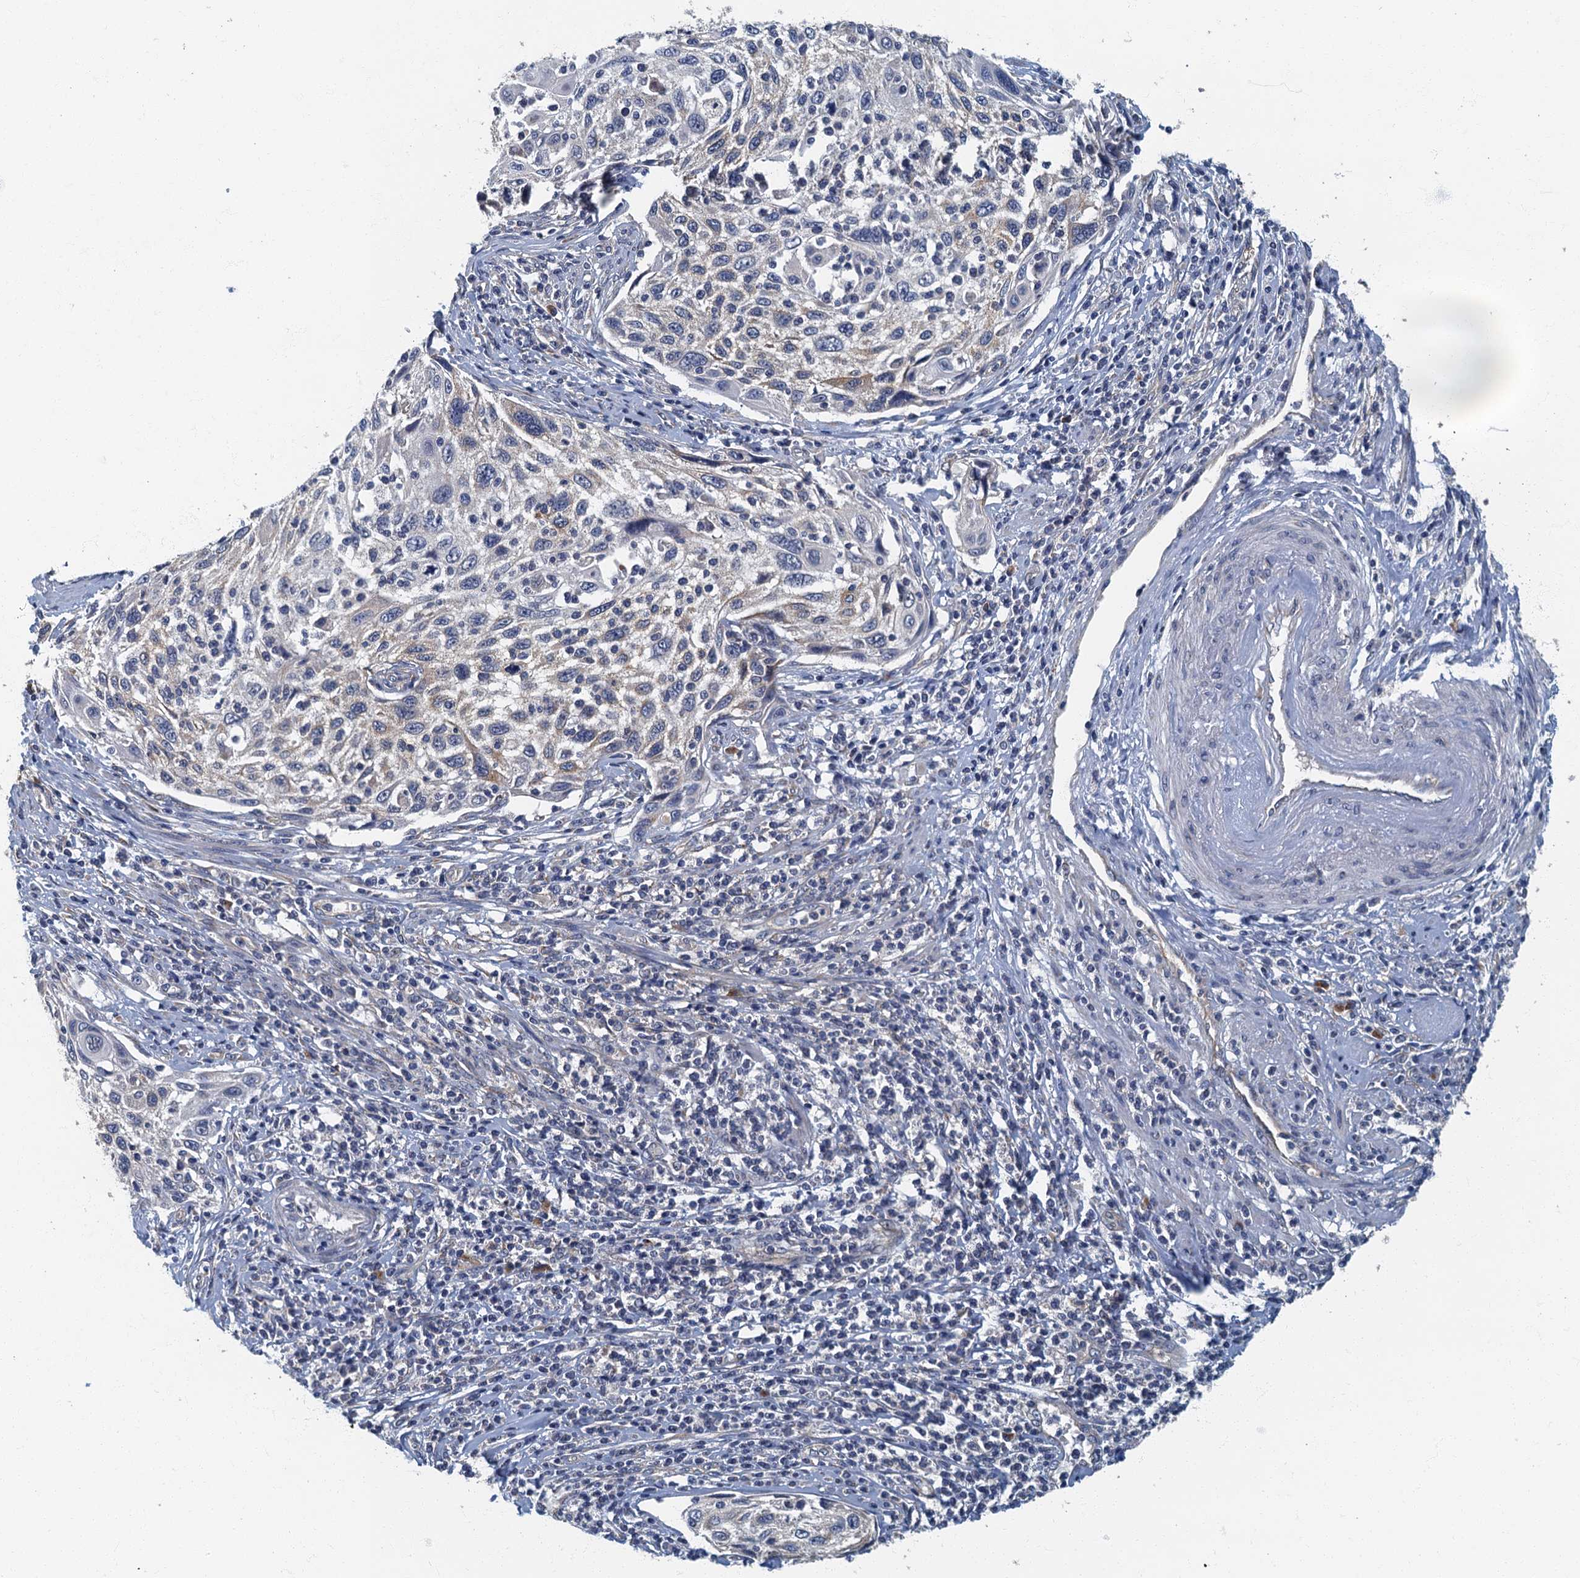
{"staining": {"intensity": "negative", "quantity": "none", "location": "none"}, "tissue": "cervical cancer", "cell_type": "Tumor cells", "image_type": "cancer", "snomed": [{"axis": "morphology", "description": "Squamous cell carcinoma, NOS"}, {"axis": "topography", "description": "Cervix"}], "caption": "Human cervical cancer (squamous cell carcinoma) stained for a protein using IHC reveals no positivity in tumor cells.", "gene": "DDX49", "patient": {"sex": "female", "age": 70}}